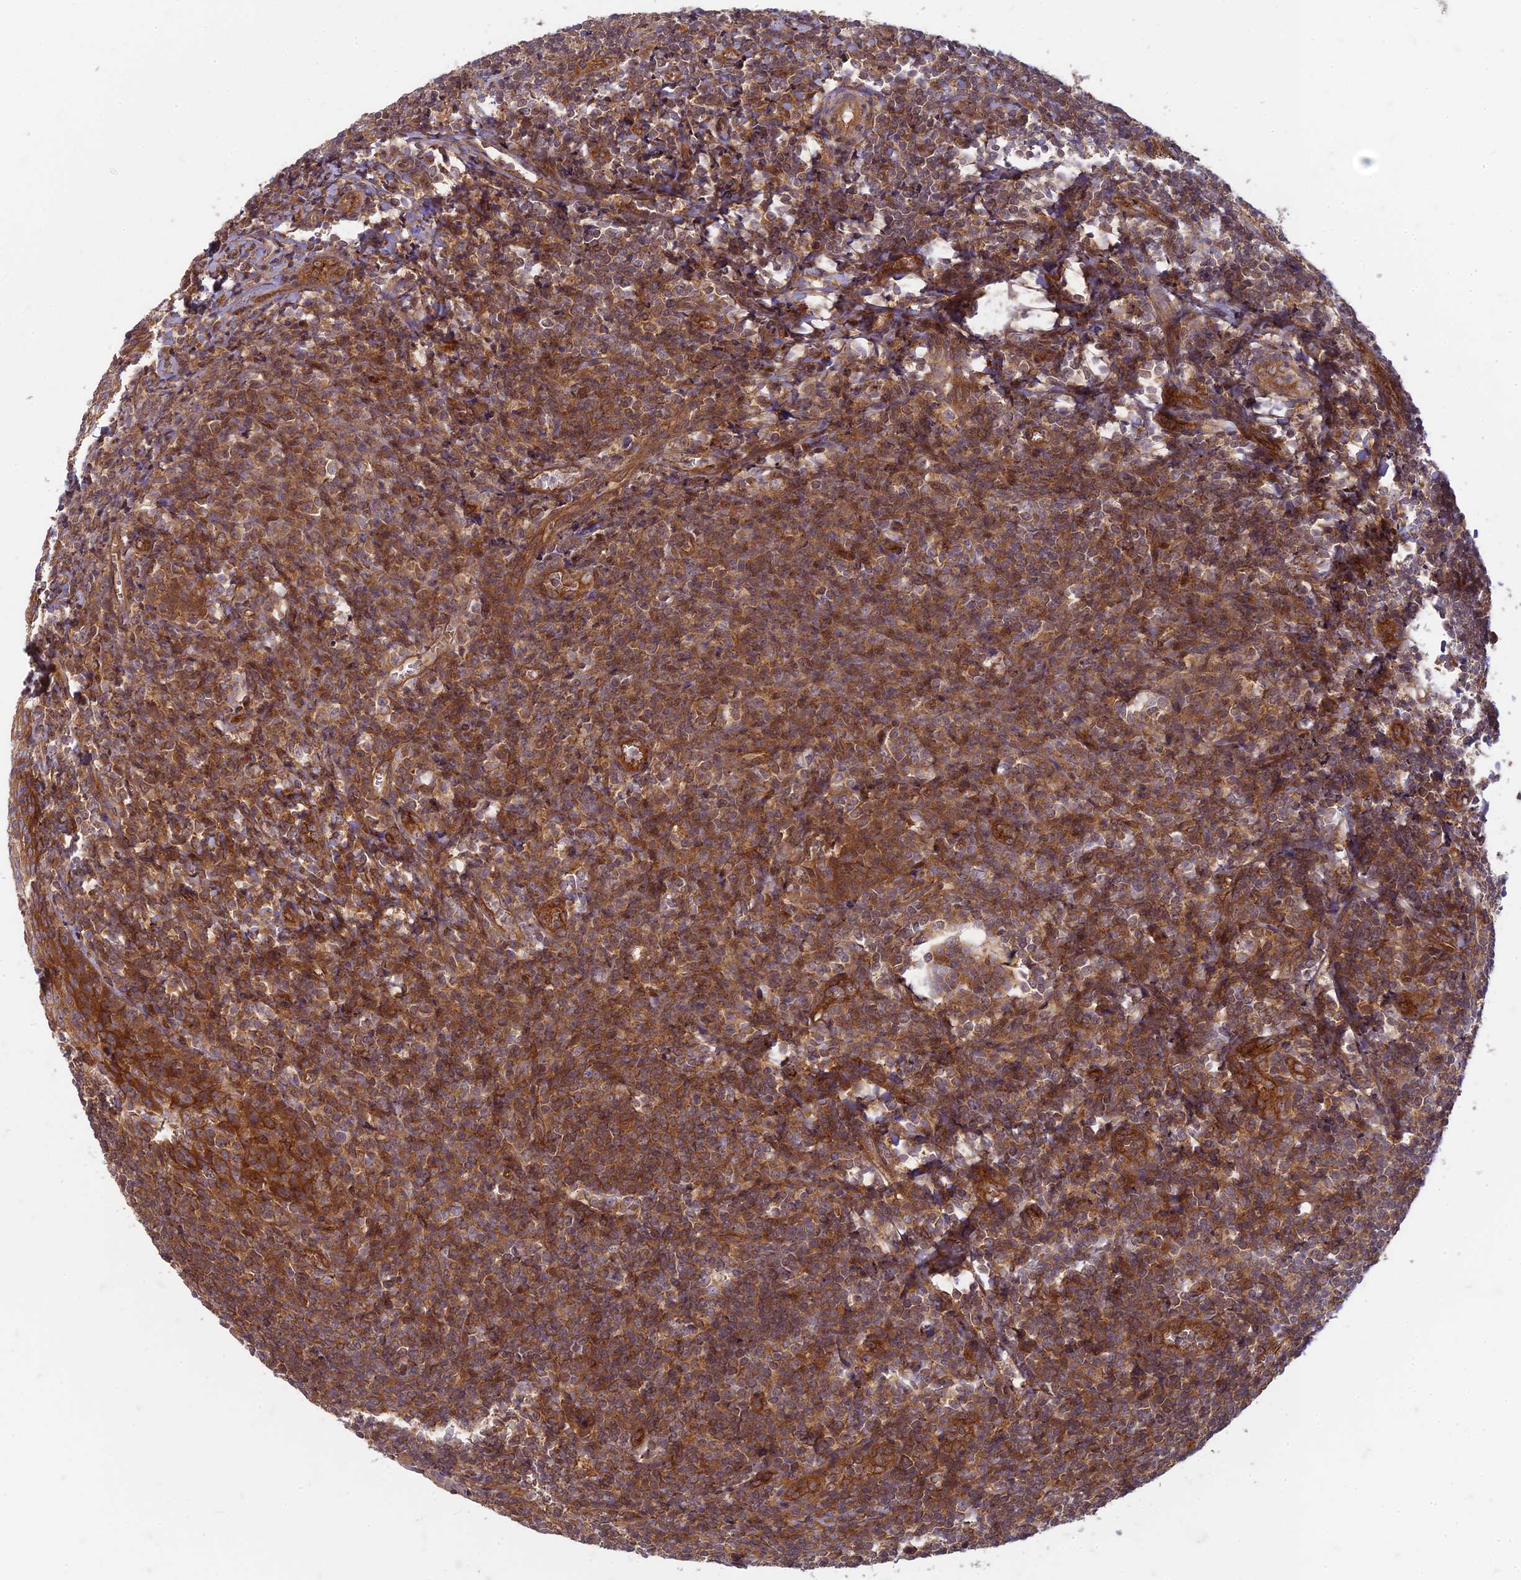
{"staining": {"intensity": "strong", "quantity": ">75%", "location": "cytoplasmic/membranous"}, "tissue": "tonsil", "cell_type": "Germinal center cells", "image_type": "normal", "snomed": [{"axis": "morphology", "description": "Normal tissue, NOS"}, {"axis": "topography", "description": "Tonsil"}], "caption": "Protein expression analysis of normal human tonsil reveals strong cytoplasmic/membranous positivity in approximately >75% of germinal center cells.", "gene": "TCF25", "patient": {"sex": "male", "age": 27}}